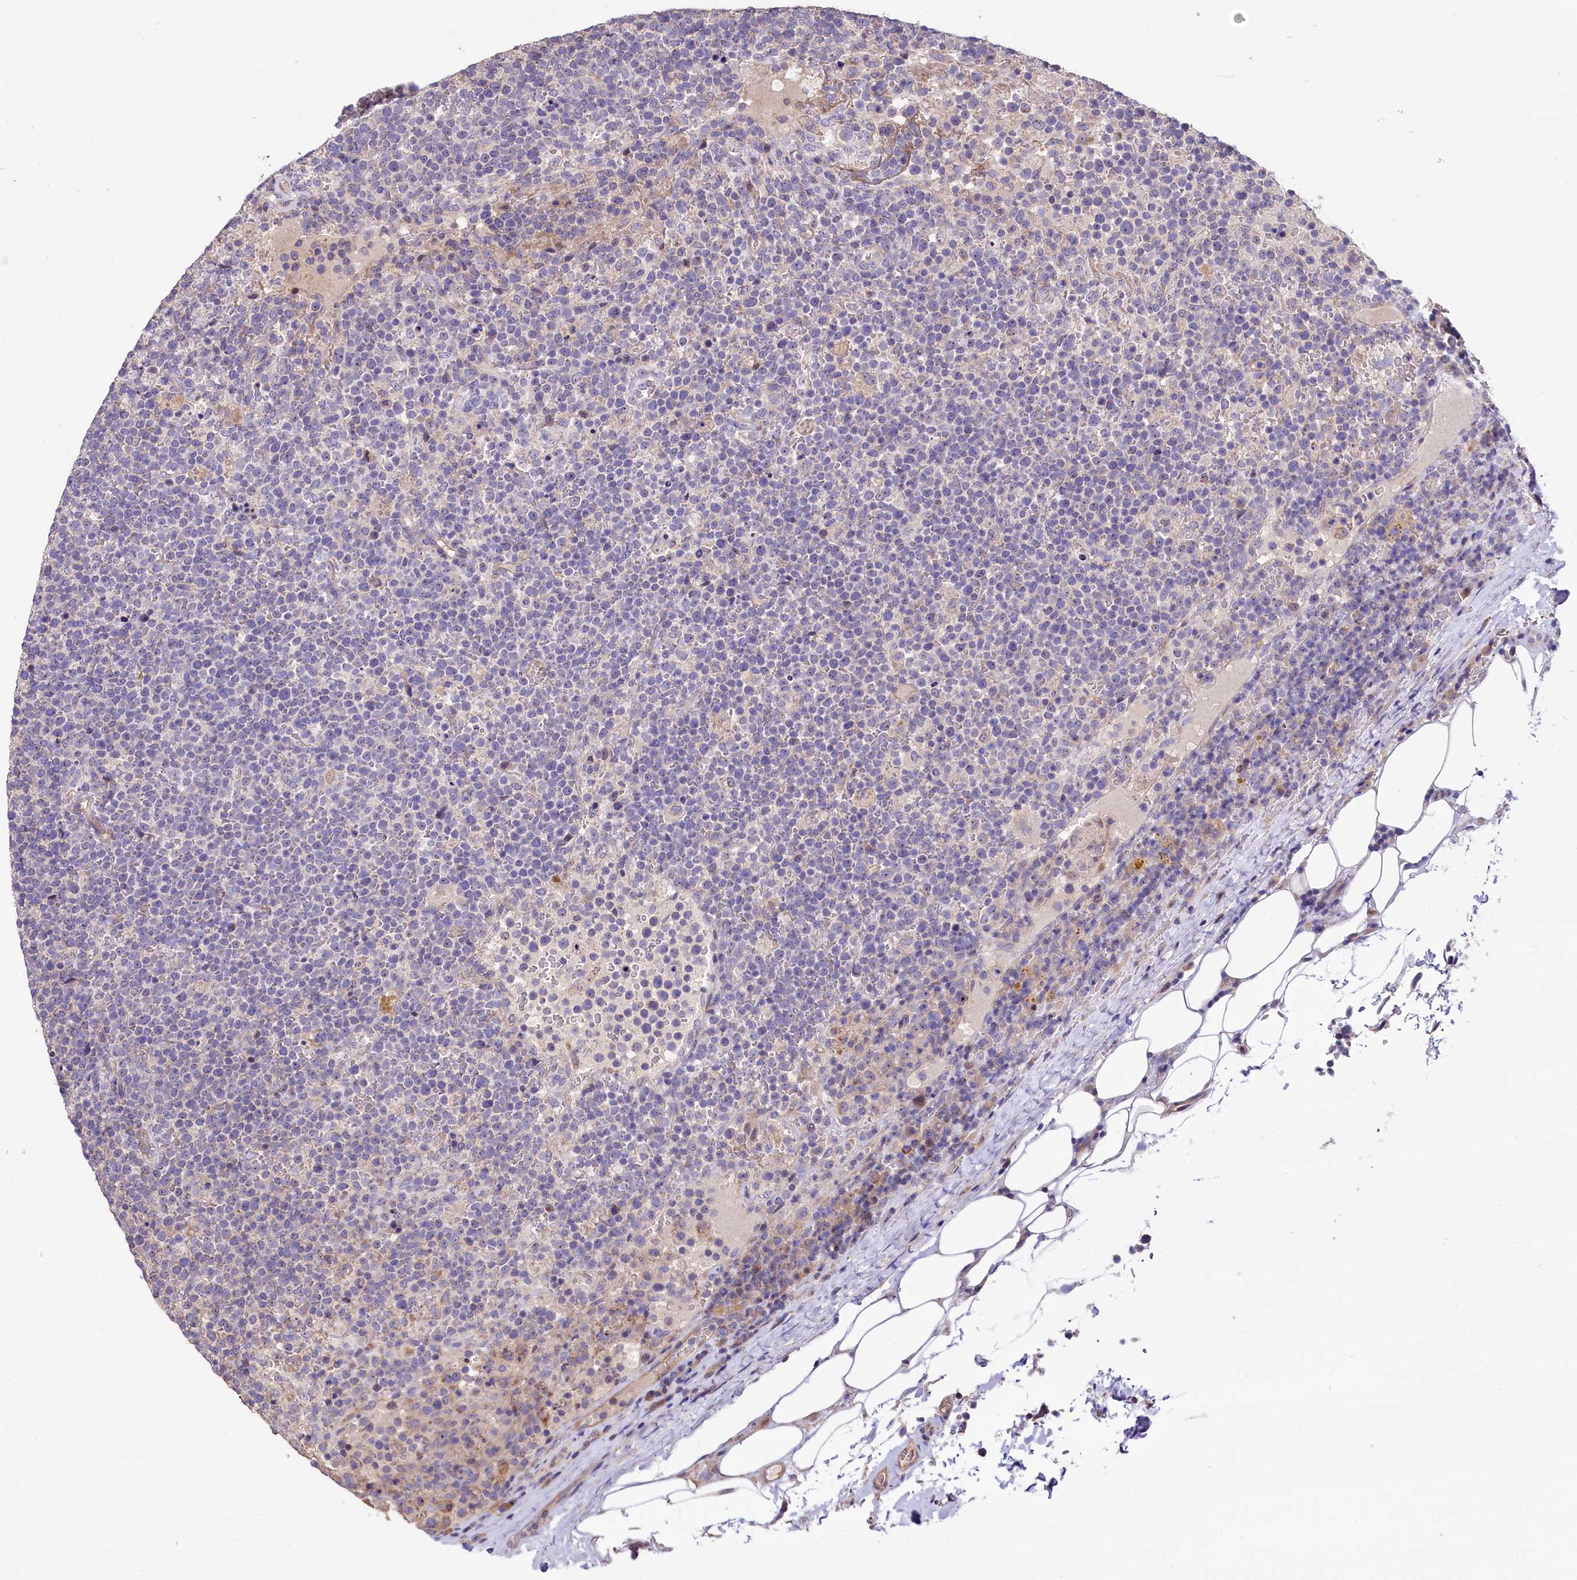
{"staining": {"intensity": "negative", "quantity": "none", "location": "none"}, "tissue": "lymphoma", "cell_type": "Tumor cells", "image_type": "cancer", "snomed": [{"axis": "morphology", "description": "Malignant lymphoma, non-Hodgkin's type, High grade"}, {"axis": "topography", "description": "Lymph node"}], "caption": "Protein analysis of malignant lymphoma, non-Hodgkin's type (high-grade) exhibits no significant positivity in tumor cells. The staining was performed using DAB (3,3'-diaminobenzidine) to visualize the protein expression in brown, while the nuclei were stained in blue with hematoxylin (Magnification: 20x).", "gene": "RPUSD3", "patient": {"sex": "male", "age": 61}}